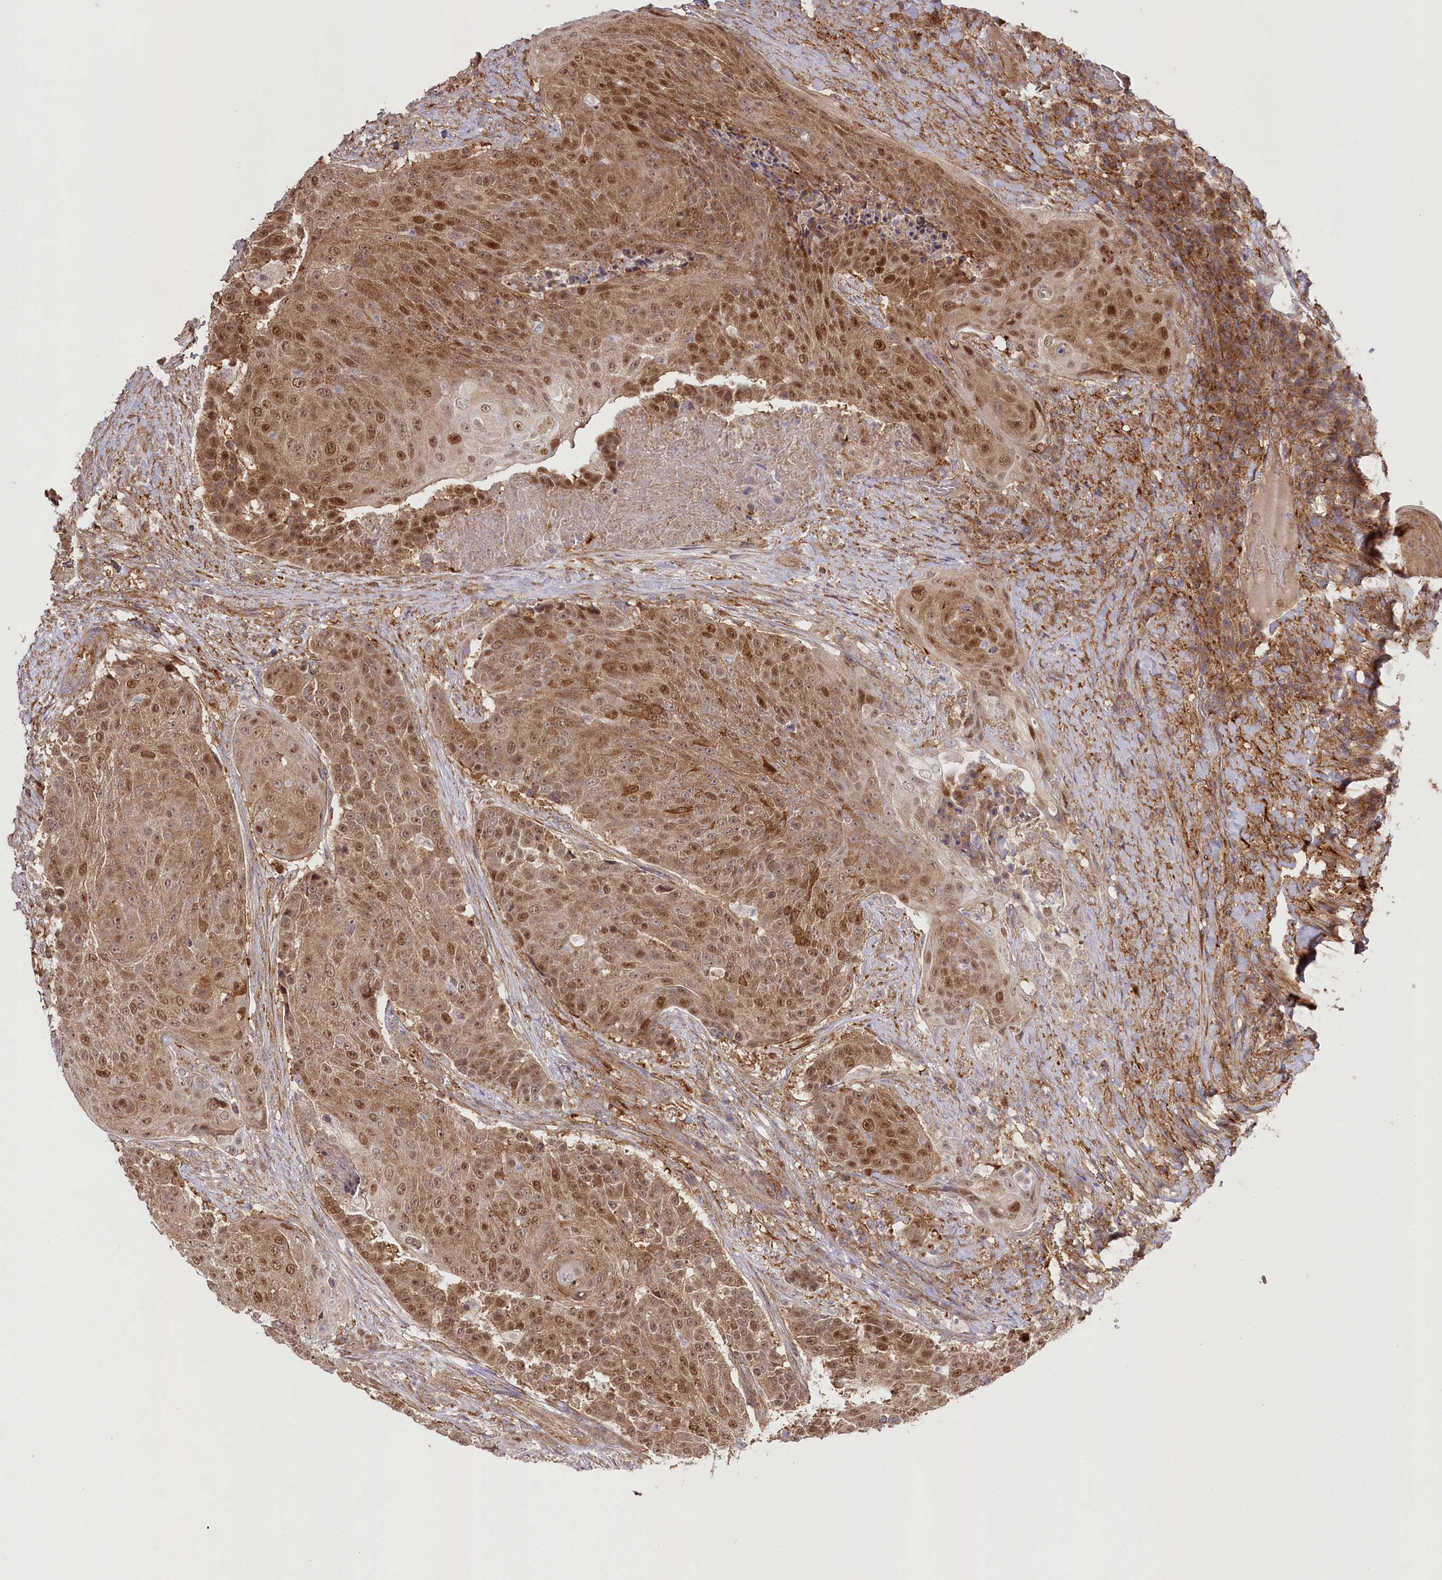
{"staining": {"intensity": "moderate", "quantity": ">75%", "location": "cytoplasmic/membranous,nuclear"}, "tissue": "urothelial cancer", "cell_type": "Tumor cells", "image_type": "cancer", "snomed": [{"axis": "morphology", "description": "Urothelial carcinoma, High grade"}, {"axis": "topography", "description": "Urinary bladder"}], "caption": "The histopathology image displays staining of urothelial cancer, revealing moderate cytoplasmic/membranous and nuclear protein positivity (brown color) within tumor cells. (brown staining indicates protein expression, while blue staining denotes nuclei).", "gene": "CCDC91", "patient": {"sex": "female", "age": 63}}